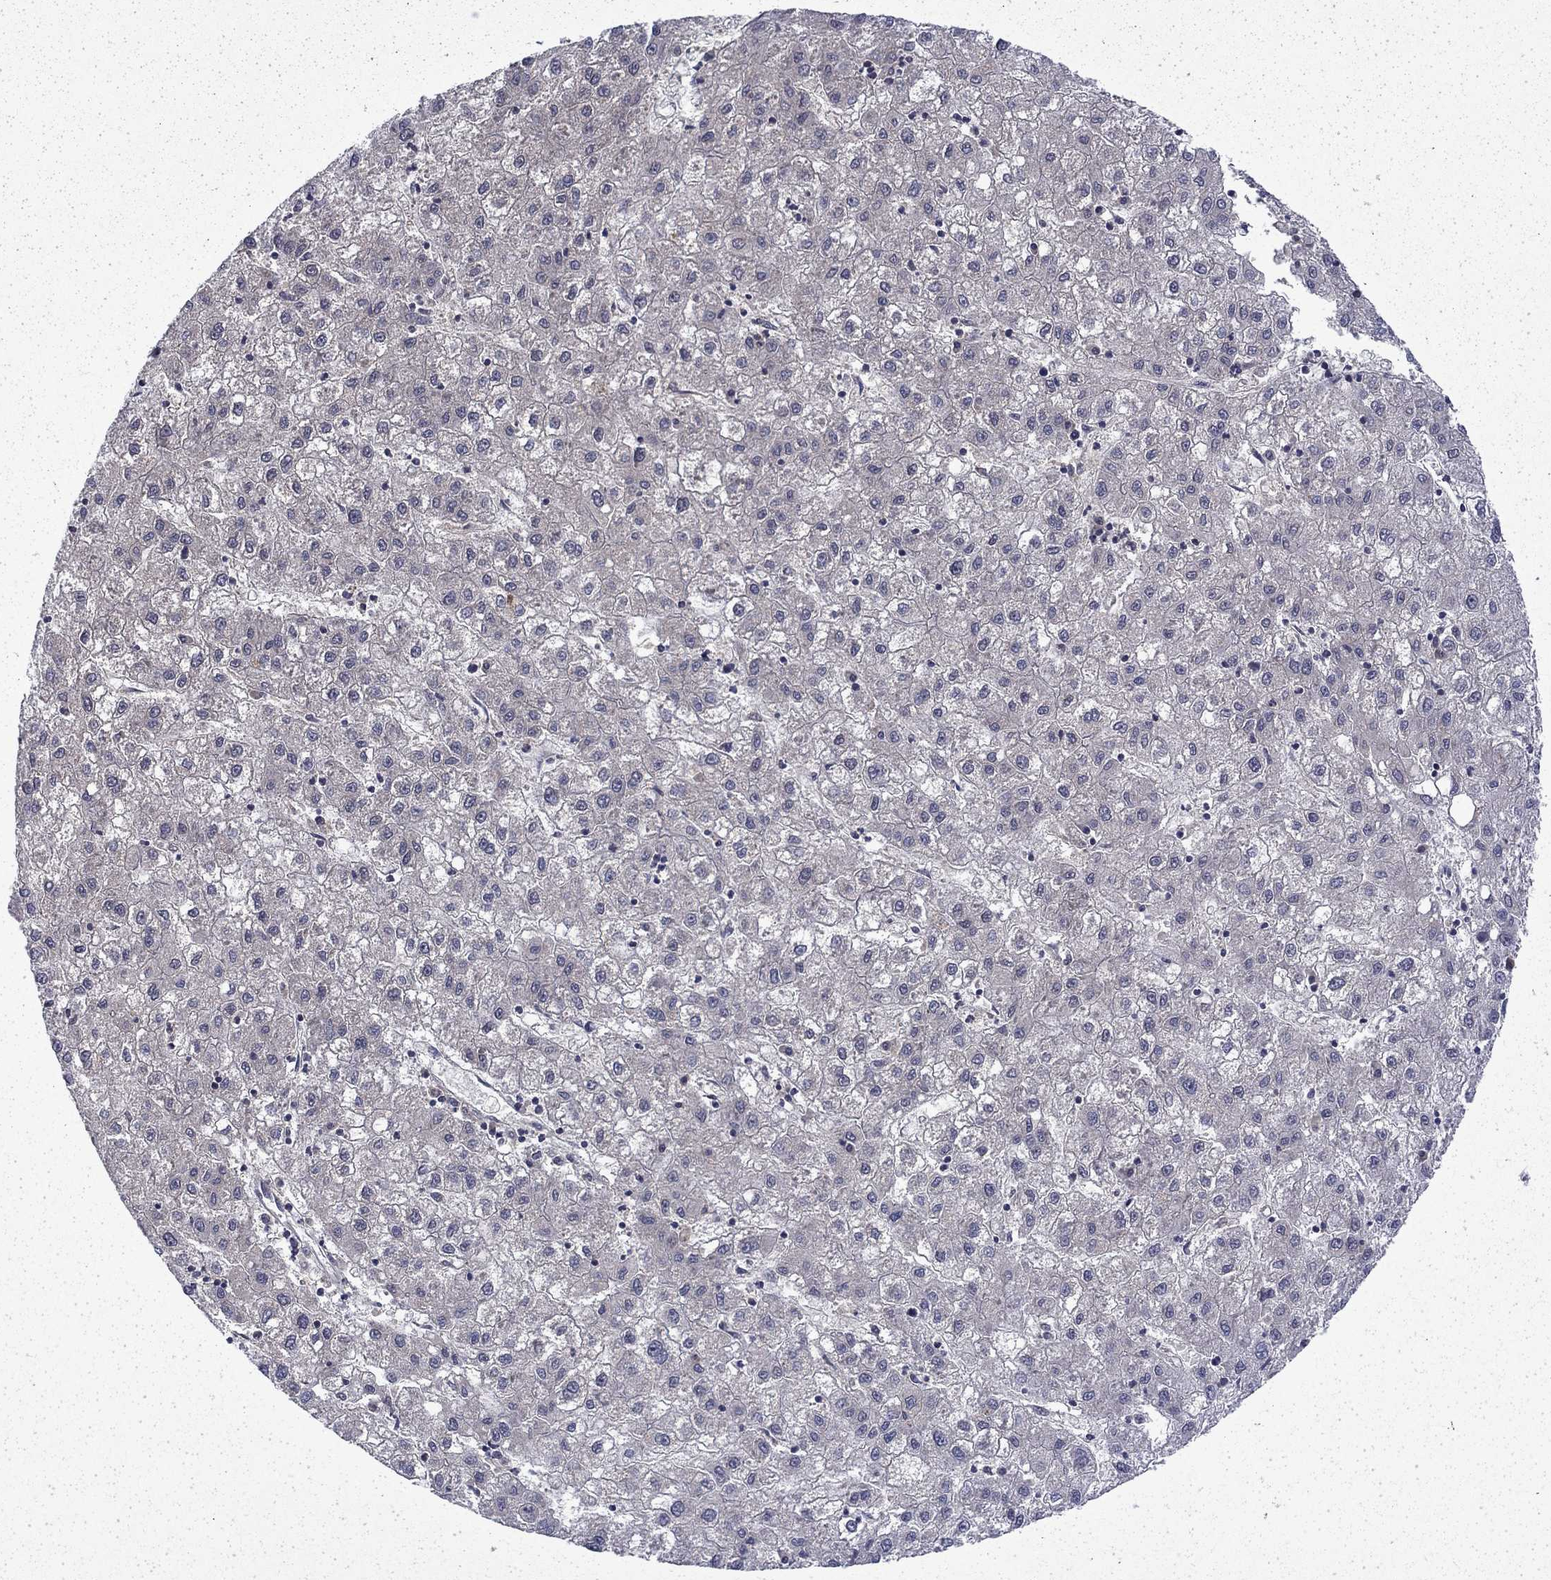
{"staining": {"intensity": "negative", "quantity": "none", "location": "none"}, "tissue": "liver cancer", "cell_type": "Tumor cells", "image_type": "cancer", "snomed": [{"axis": "morphology", "description": "Carcinoma, Hepatocellular, NOS"}, {"axis": "topography", "description": "Liver"}], "caption": "Immunohistochemistry photomicrograph of neoplastic tissue: human liver hepatocellular carcinoma stained with DAB (3,3'-diaminobenzidine) displays no significant protein expression in tumor cells.", "gene": "CHAT", "patient": {"sex": "male", "age": 72}}